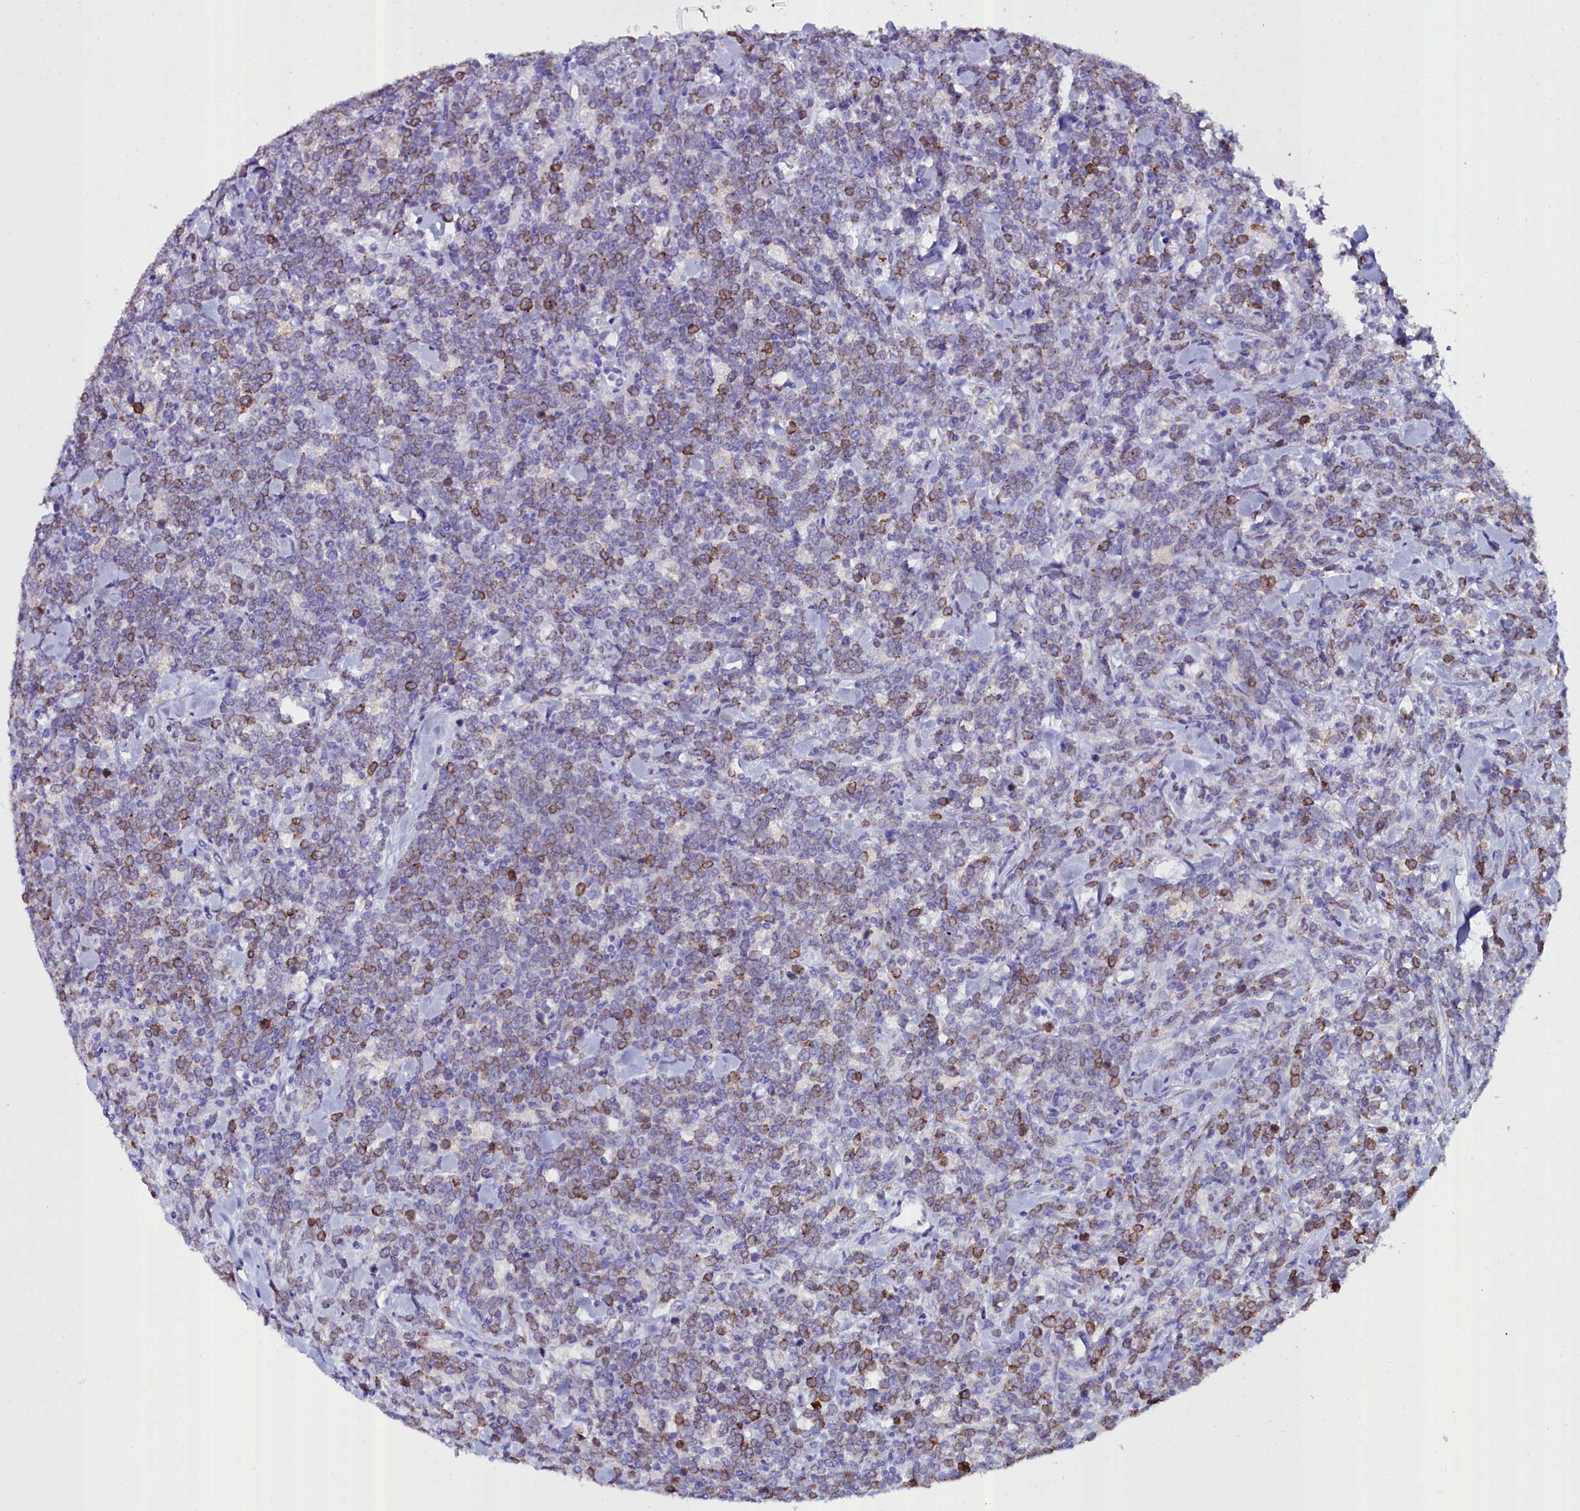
{"staining": {"intensity": "moderate", "quantity": "25%-75%", "location": "cytoplasmic/membranous"}, "tissue": "lymphoma", "cell_type": "Tumor cells", "image_type": "cancer", "snomed": [{"axis": "morphology", "description": "Malignant lymphoma, non-Hodgkin's type, High grade"}, {"axis": "topography", "description": "Small intestine"}], "caption": "High-magnification brightfield microscopy of high-grade malignant lymphoma, non-Hodgkin's type stained with DAB (brown) and counterstained with hematoxylin (blue). tumor cells exhibit moderate cytoplasmic/membranous expression is seen in approximately25%-75% of cells.", "gene": "TXNDC5", "patient": {"sex": "male", "age": 8}}